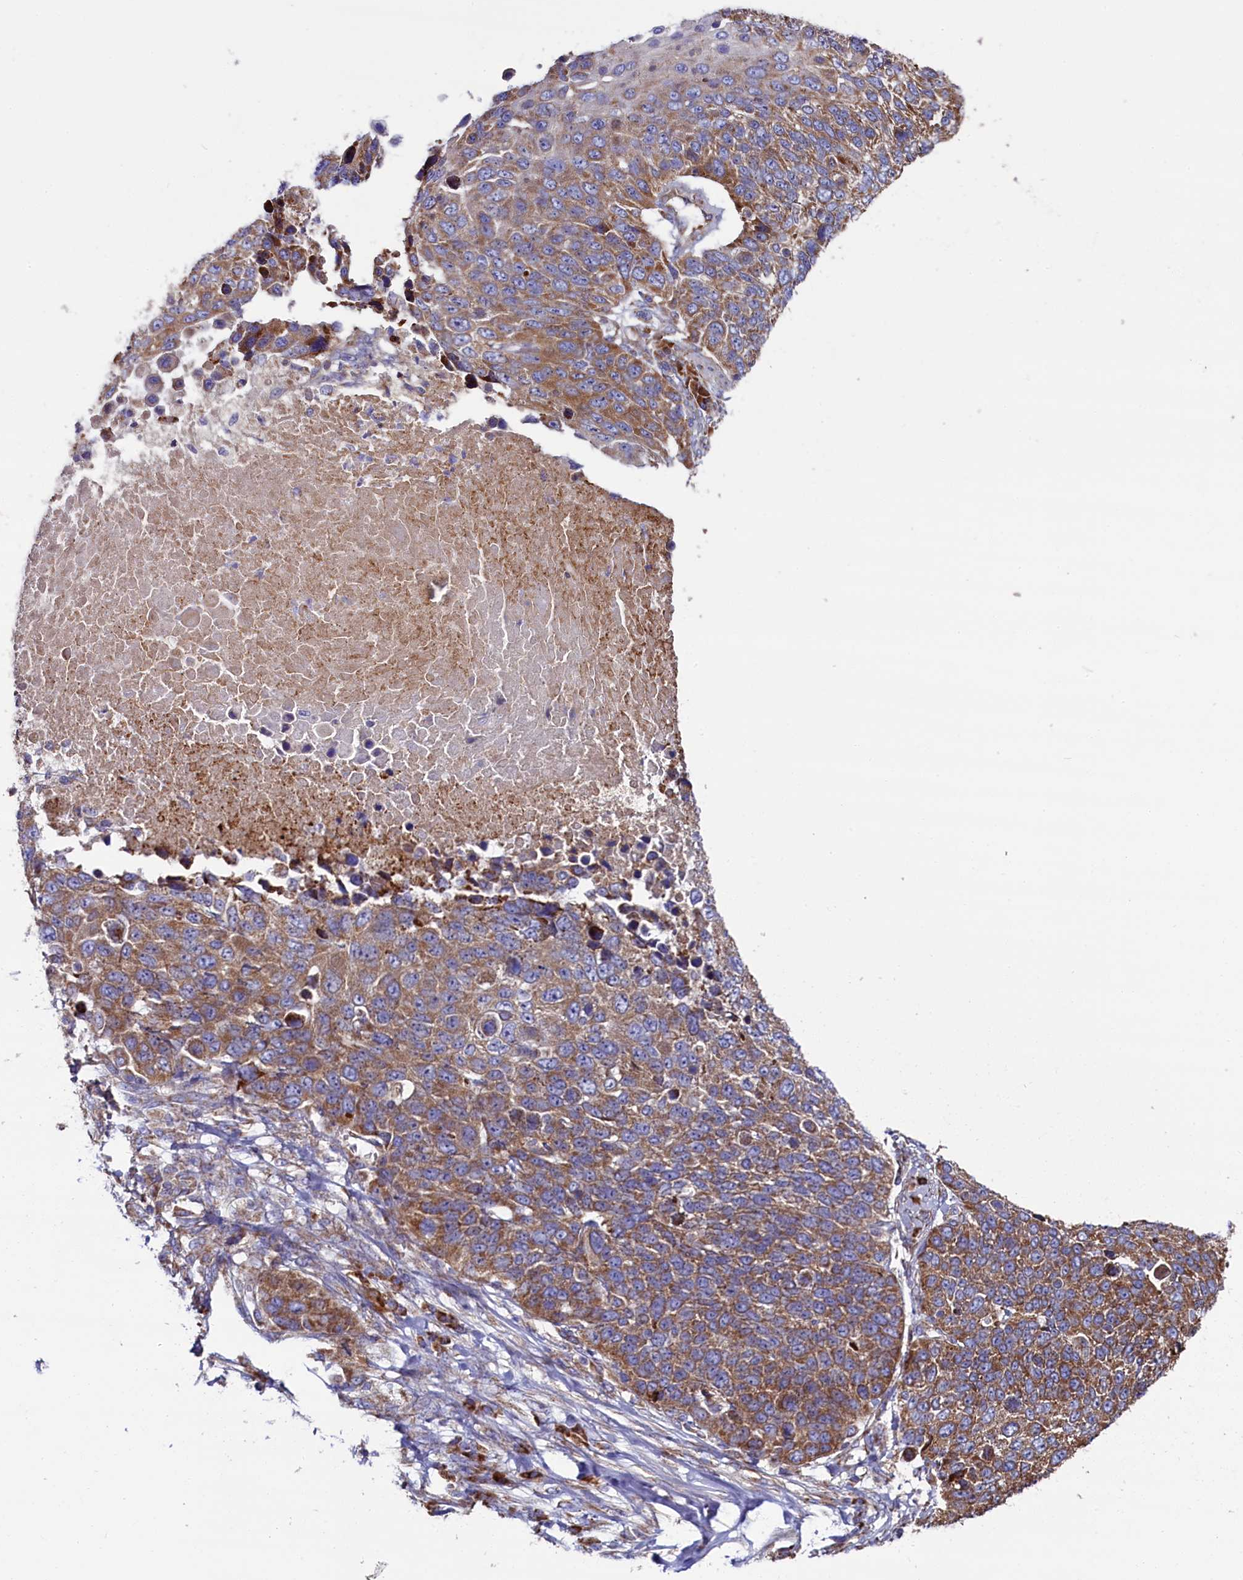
{"staining": {"intensity": "moderate", "quantity": ">75%", "location": "cytoplasmic/membranous"}, "tissue": "lung cancer", "cell_type": "Tumor cells", "image_type": "cancer", "snomed": [{"axis": "morphology", "description": "Normal tissue, NOS"}, {"axis": "morphology", "description": "Squamous cell carcinoma, NOS"}, {"axis": "topography", "description": "Lymph node"}, {"axis": "topography", "description": "Lung"}], "caption": "High-power microscopy captured an IHC micrograph of lung cancer, revealing moderate cytoplasmic/membranous expression in approximately >75% of tumor cells.", "gene": "ZSWIM1", "patient": {"sex": "male", "age": 66}}